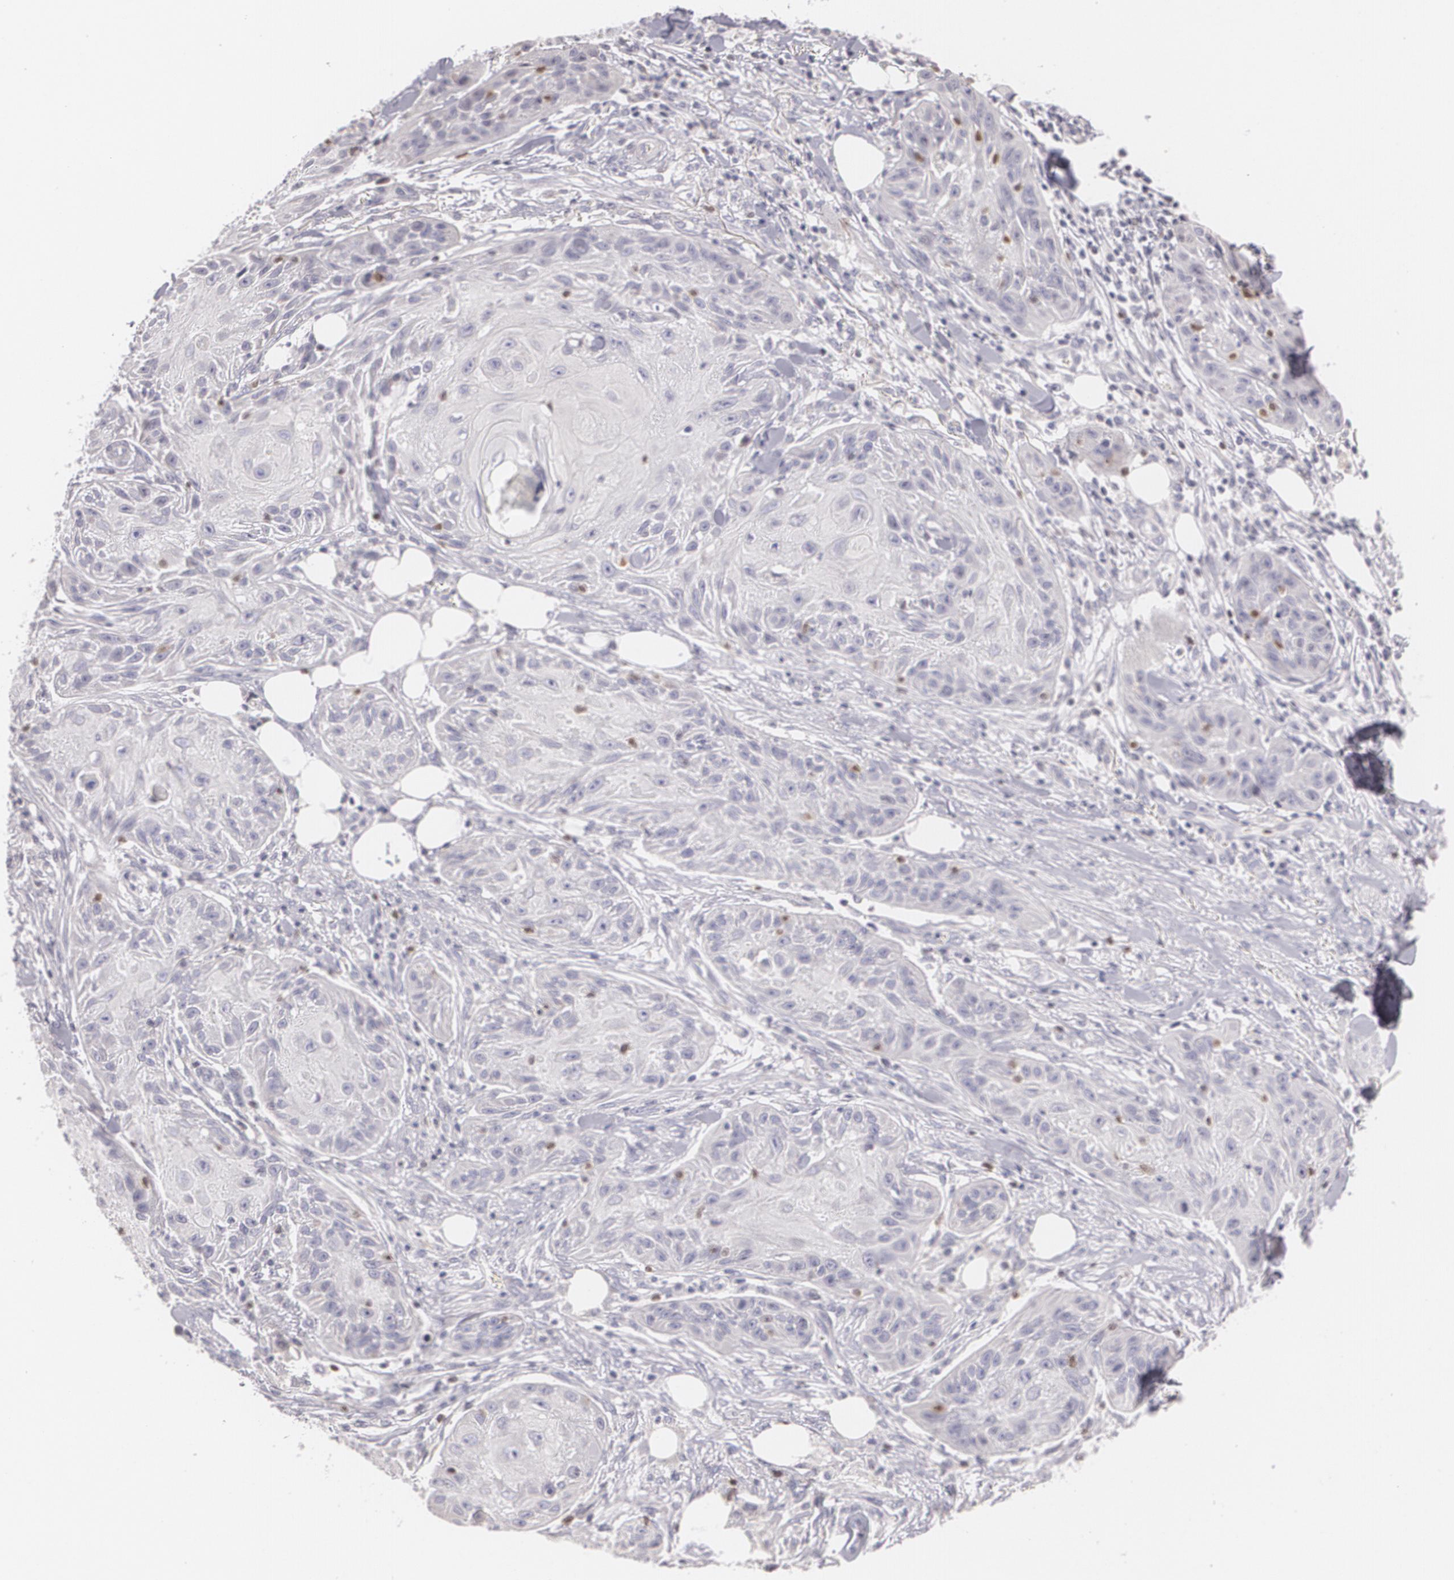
{"staining": {"intensity": "negative", "quantity": "none", "location": "none"}, "tissue": "skin cancer", "cell_type": "Tumor cells", "image_type": "cancer", "snomed": [{"axis": "morphology", "description": "Squamous cell carcinoma, NOS"}, {"axis": "topography", "description": "Skin"}], "caption": "Tumor cells are negative for protein expression in human squamous cell carcinoma (skin).", "gene": "ZBTB16", "patient": {"sex": "female", "age": 88}}